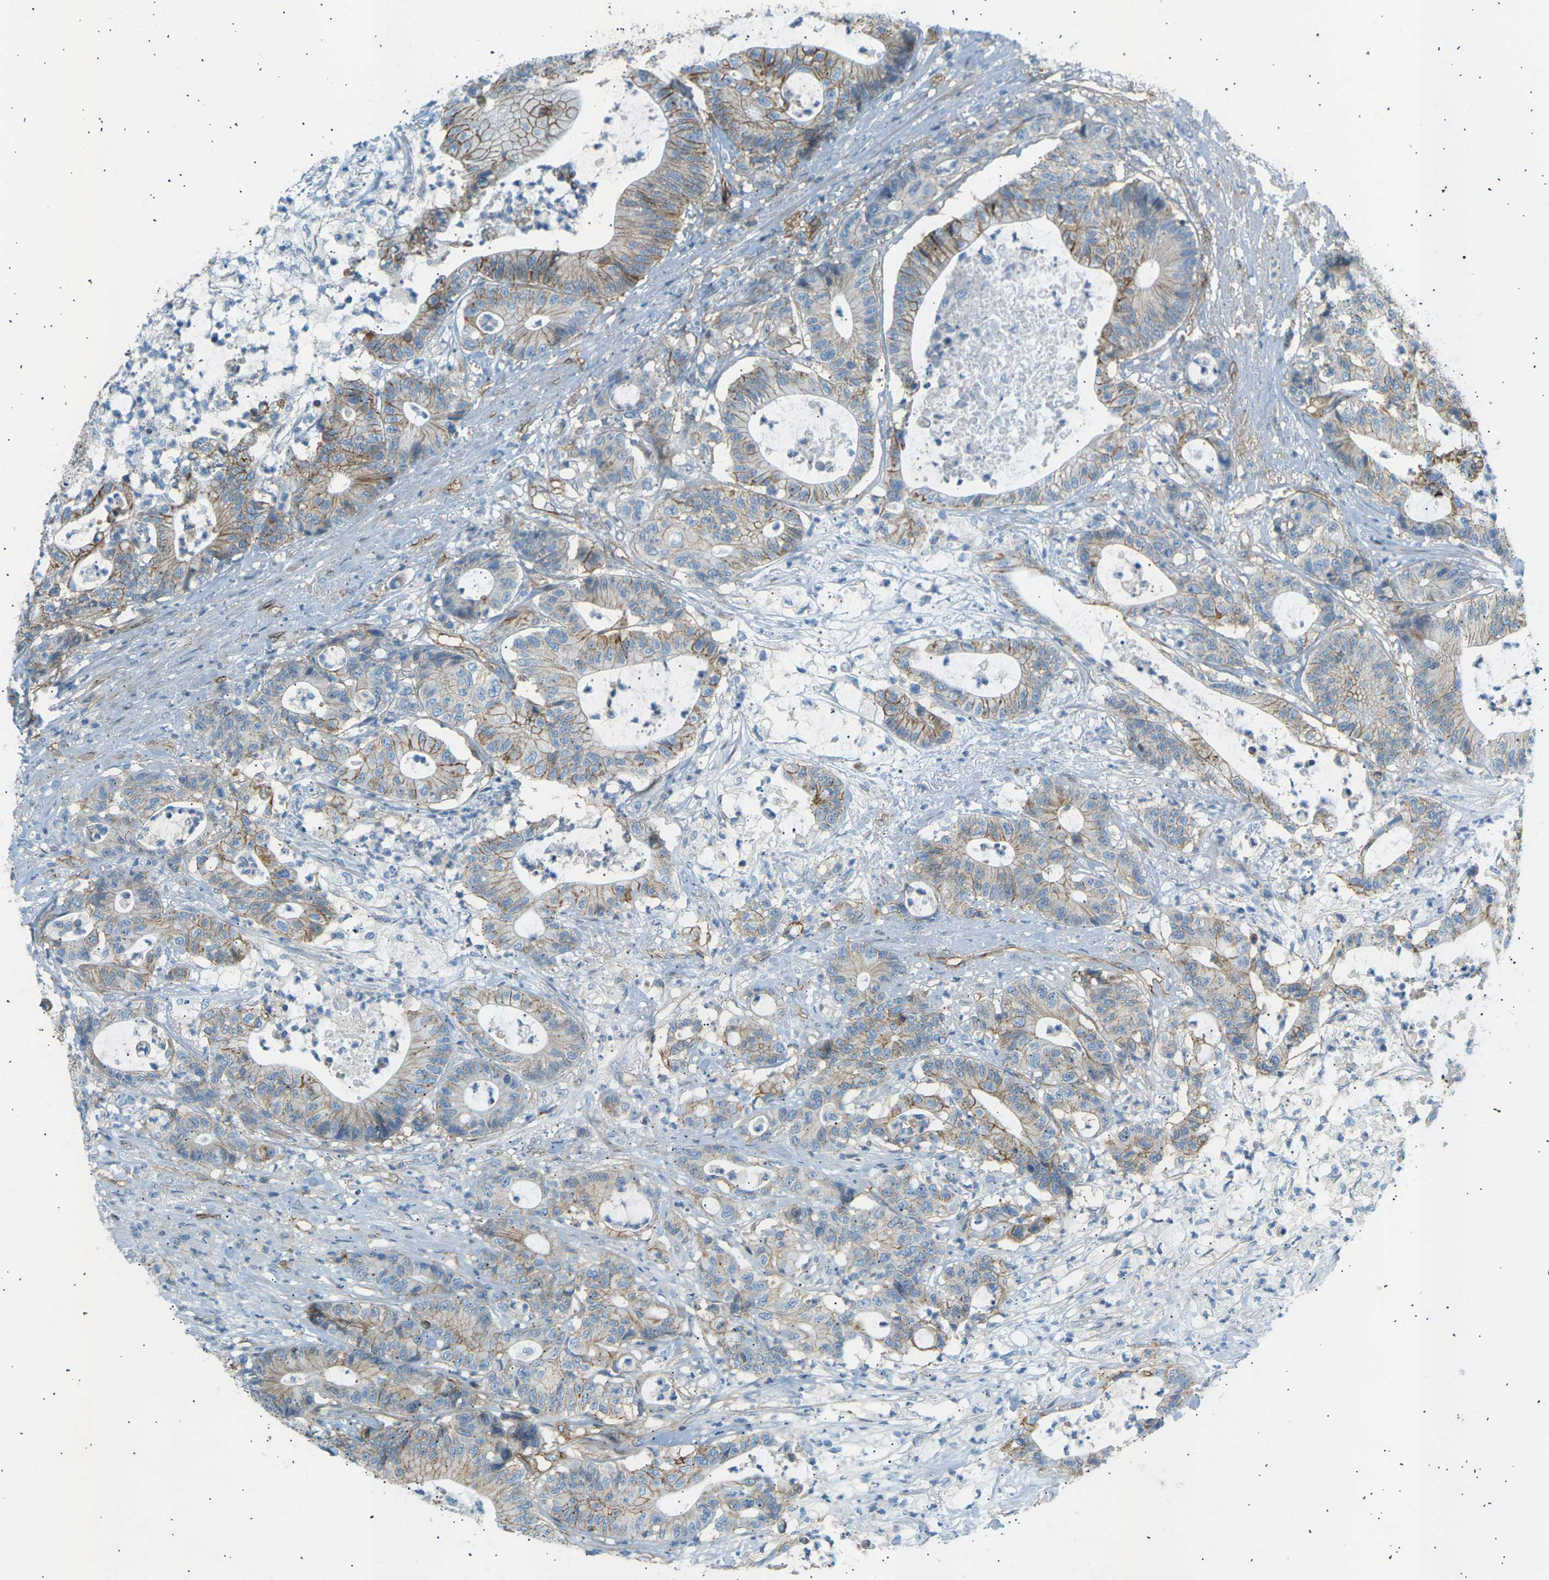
{"staining": {"intensity": "moderate", "quantity": "25%-75%", "location": "cytoplasmic/membranous"}, "tissue": "colorectal cancer", "cell_type": "Tumor cells", "image_type": "cancer", "snomed": [{"axis": "morphology", "description": "Adenocarcinoma, NOS"}, {"axis": "topography", "description": "Colon"}], "caption": "Immunohistochemistry (IHC) micrograph of neoplastic tissue: colorectal cancer stained using immunohistochemistry demonstrates medium levels of moderate protein expression localized specifically in the cytoplasmic/membranous of tumor cells, appearing as a cytoplasmic/membranous brown color.", "gene": "ATP2B4", "patient": {"sex": "female", "age": 84}}